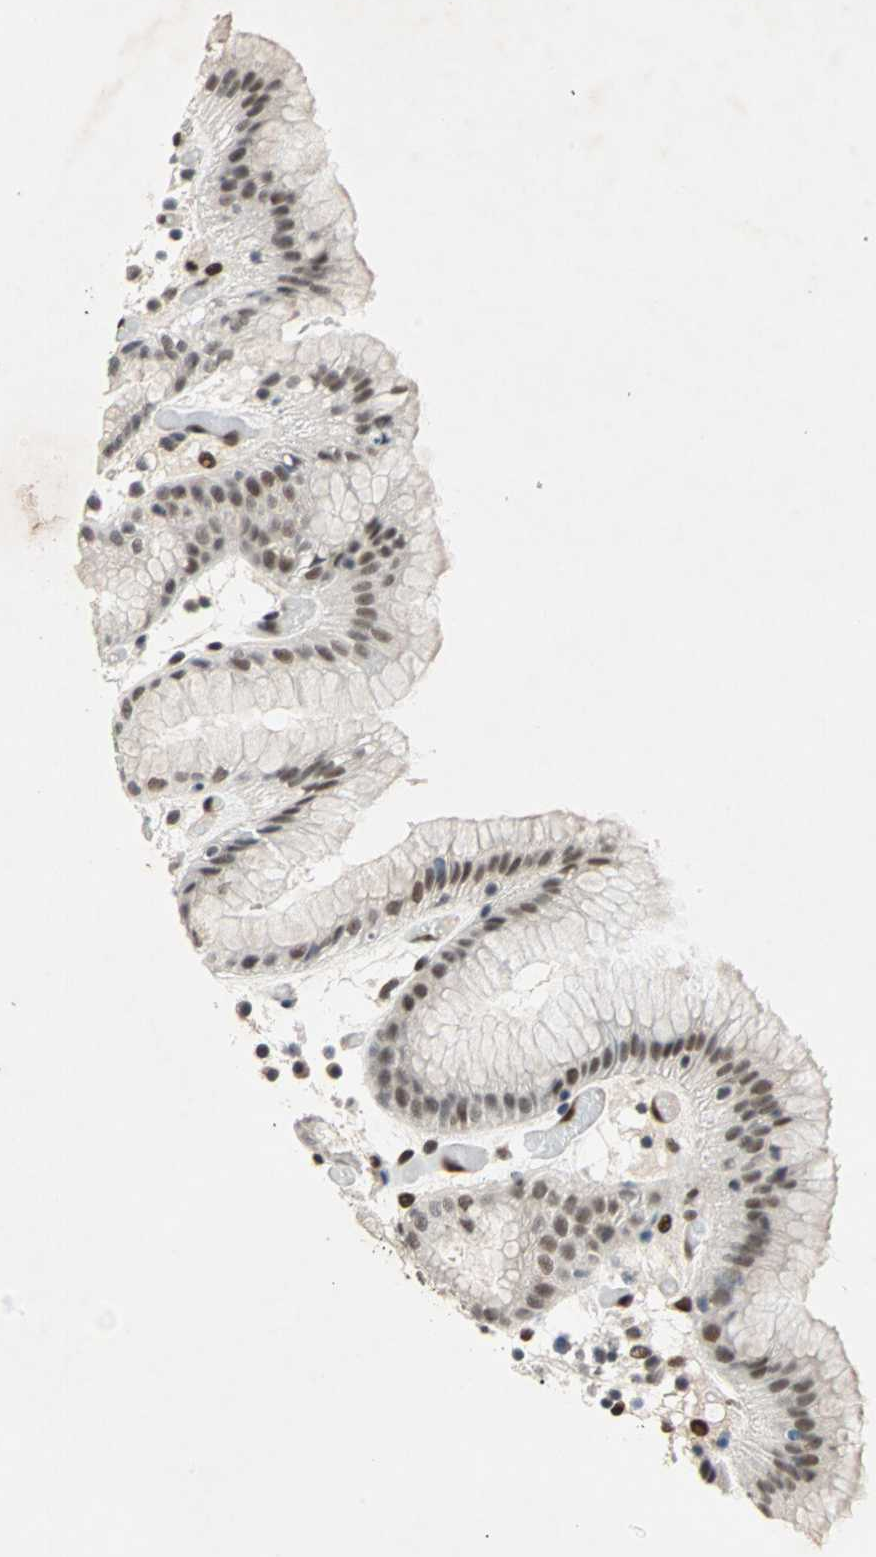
{"staining": {"intensity": "moderate", "quantity": "25%-75%", "location": "cytoplasmic/membranous,nuclear"}, "tissue": "stomach", "cell_type": "Glandular cells", "image_type": "normal", "snomed": [{"axis": "morphology", "description": "Normal tissue, NOS"}, {"axis": "topography", "description": "Stomach"}, {"axis": "topography", "description": "Stomach, lower"}], "caption": "Immunohistochemical staining of unremarkable stomach exhibits 25%-75% levels of moderate cytoplasmic/membranous,nuclear protein staining in approximately 25%-75% of glandular cells. (Brightfield microscopy of DAB IHC at high magnification).", "gene": "WWTR1", "patient": {"sex": "female", "age": 75}}